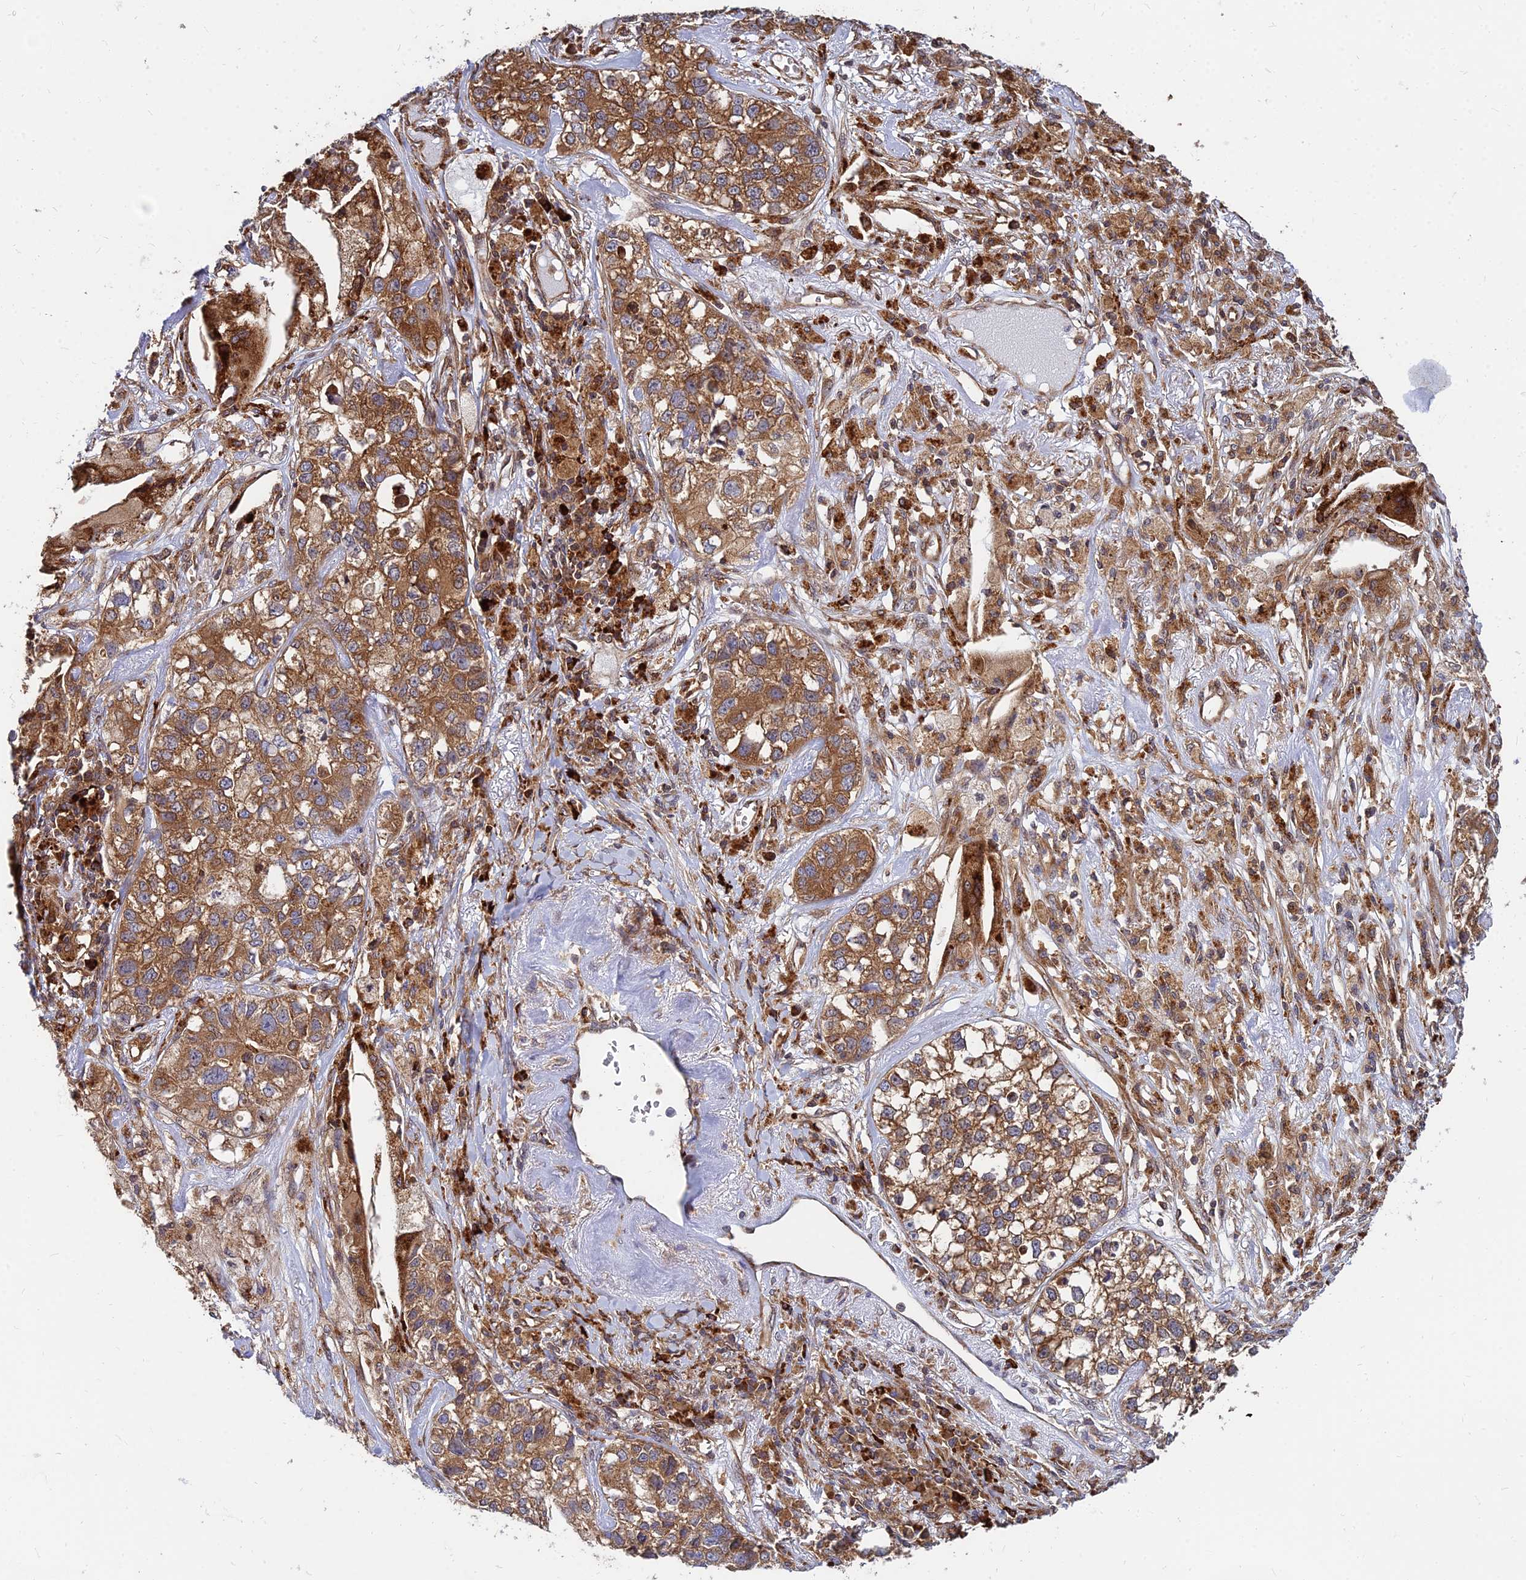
{"staining": {"intensity": "strong", "quantity": ">75%", "location": "cytoplasmic/membranous"}, "tissue": "lung cancer", "cell_type": "Tumor cells", "image_type": "cancer", "snomed": [{"axis": "morphology", "description": "Adenocarcinoma, NOS"}, {"axis": "topography", "description": "Lung"}], "caption": "Adenocarcinoma (lung) tissue shows strong cytoplasmic/membranous expression in about >75% of tumor cells Nuclei are stained in blue.", "gene": "CCT6B", "patient": {"sex": "male", "age": 49}}